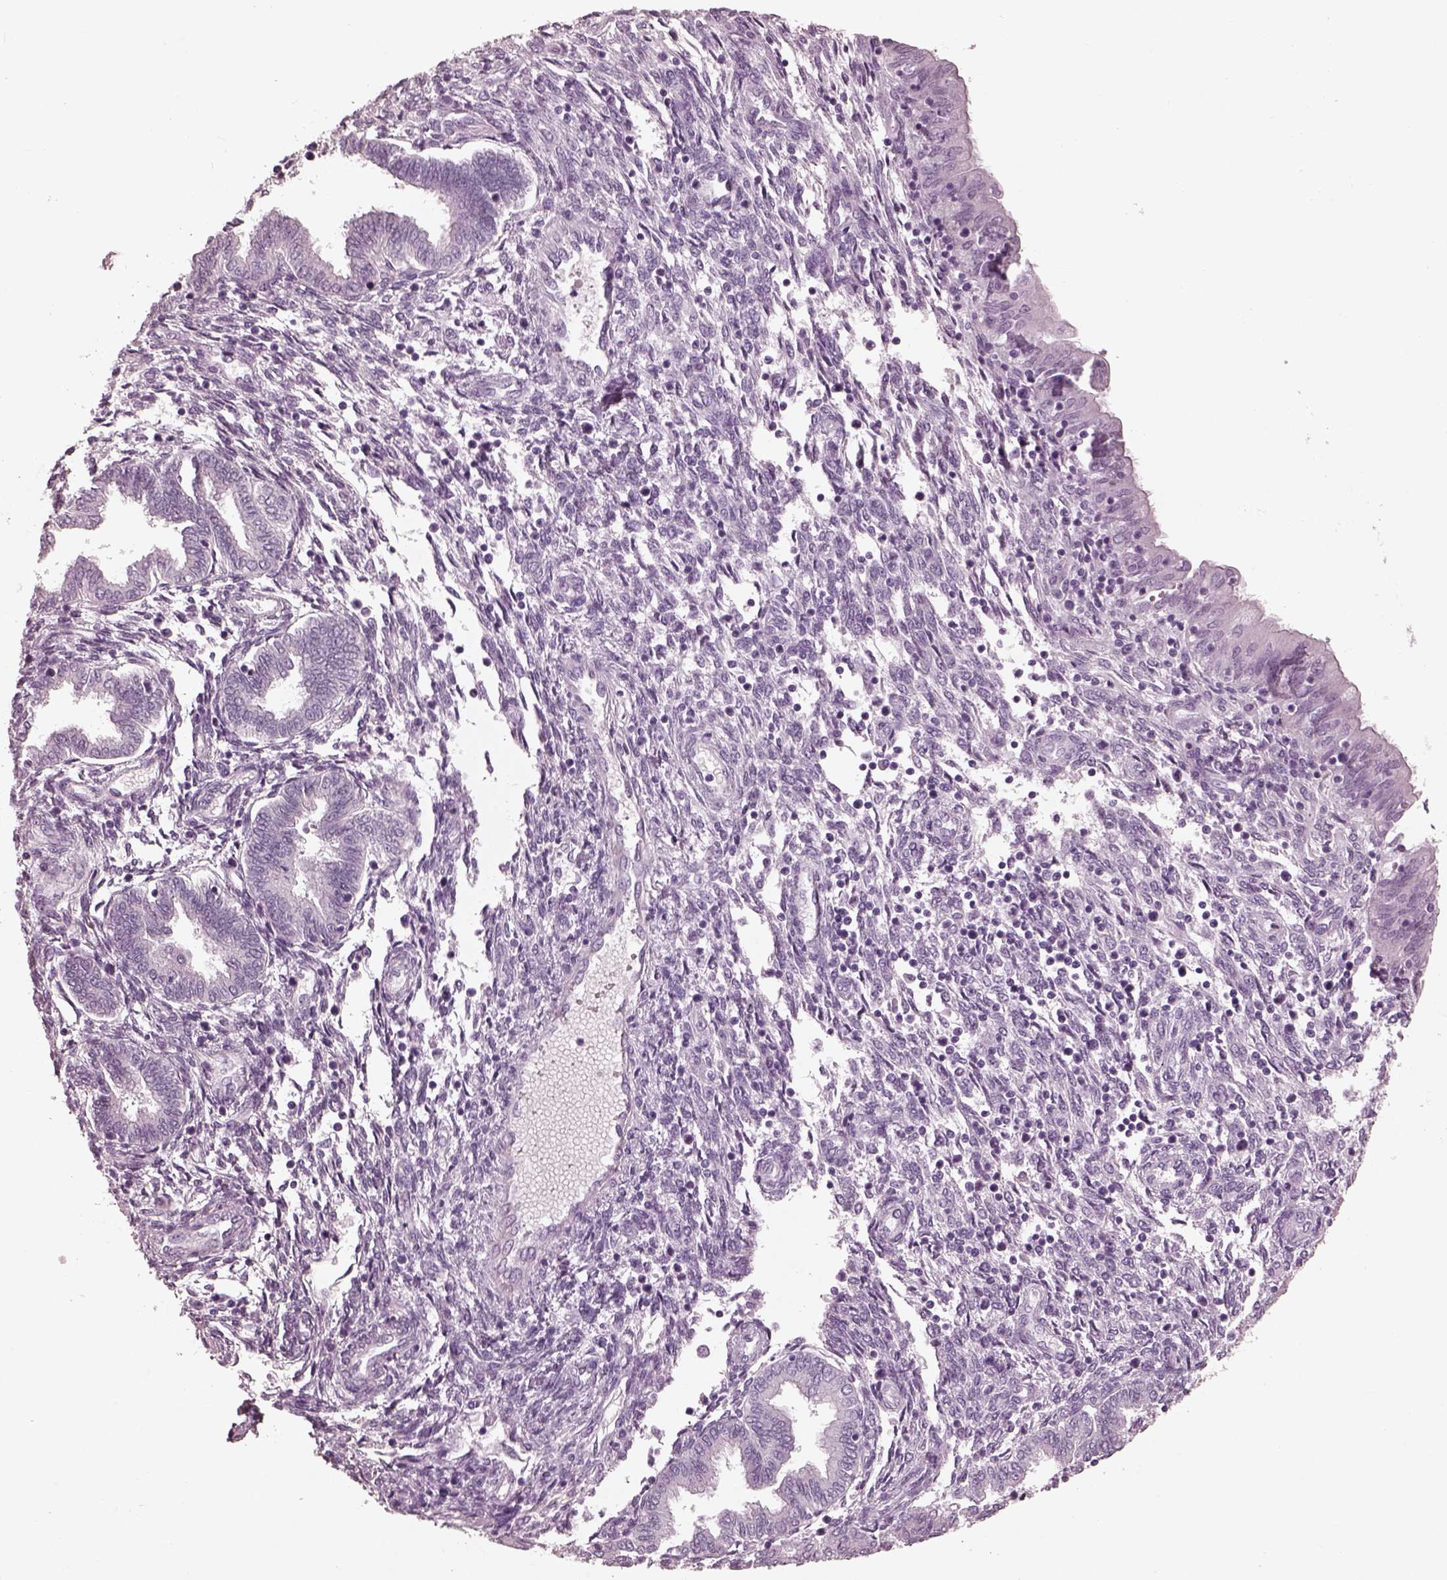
{"staining": {"intensity": "negative", "quantity": "none", "location": "none"}, "tissue": "endometrium", "cell_type": "Cells in endometrial stroma", "image_type": "normal", "snomed": [{"axis": "morphology", "description": "Normal tissue, NOS"}, {"axis": "topography", "description": "Endometrium"}], "caption": "Human endometrium stained for a protein using immunohistochemistry displays no positivity in cells in endometrial stroma.", "gene": "FABP9", "patient": {"sex": "female", "age": 42}}